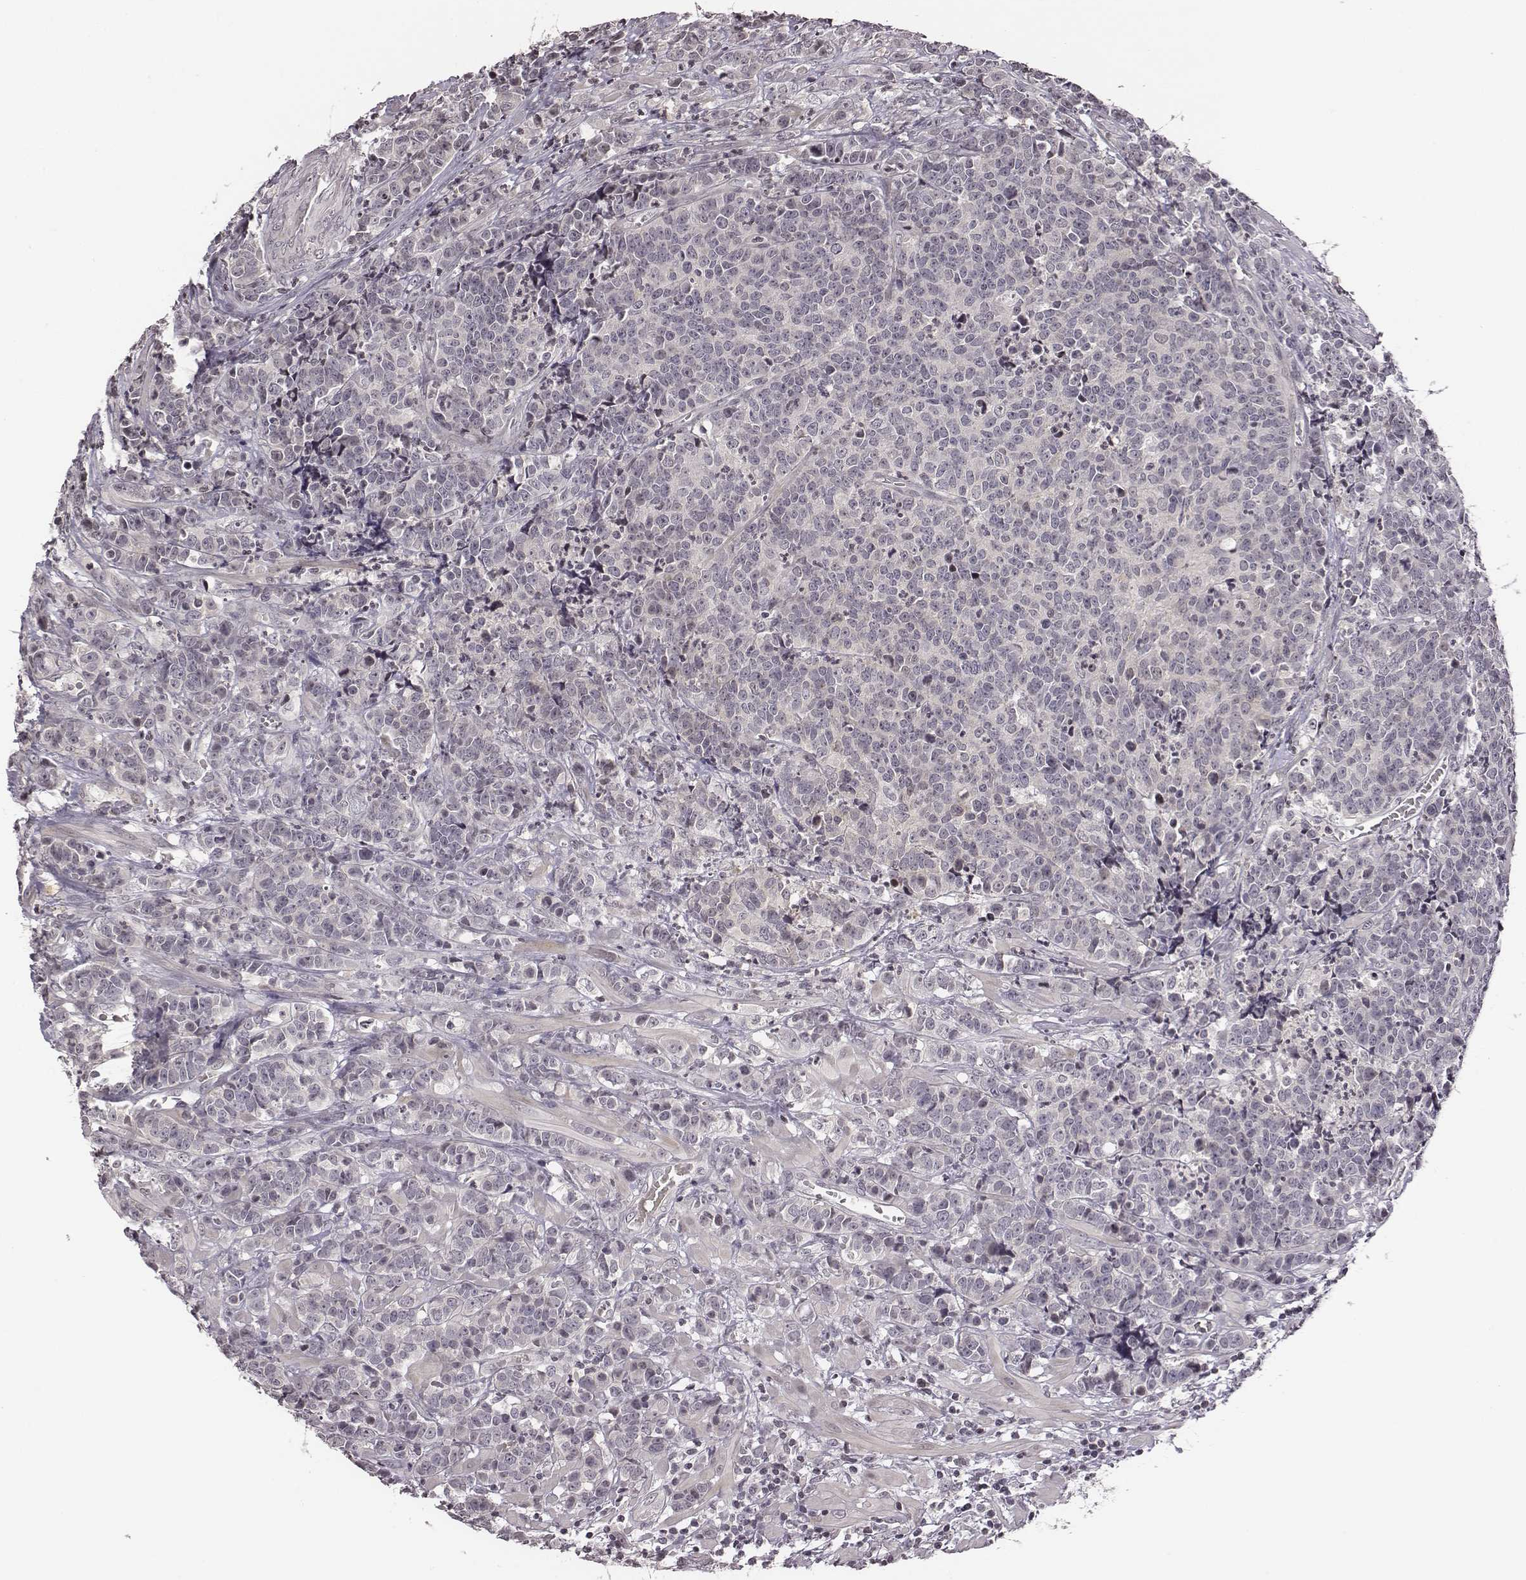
{"staining": {"intensity": "negative", "quantity": "none", "location": "none"}, "tissue": "prostate cancer", "cell_type": "Tumor cells", "image_type": "cancer", "snomed": [{"axis": "morphology", "description": "Adenocarcinoma, NOS"}, {"axis": "topography", "description": "Prostate"}], "caption": "Prostate adenocarcinoma was stained to show a protein in brown. There is no significant positivity in tumor cells.", "gene": "GRM4", "patient": {"sex": "male", "age": 67}}